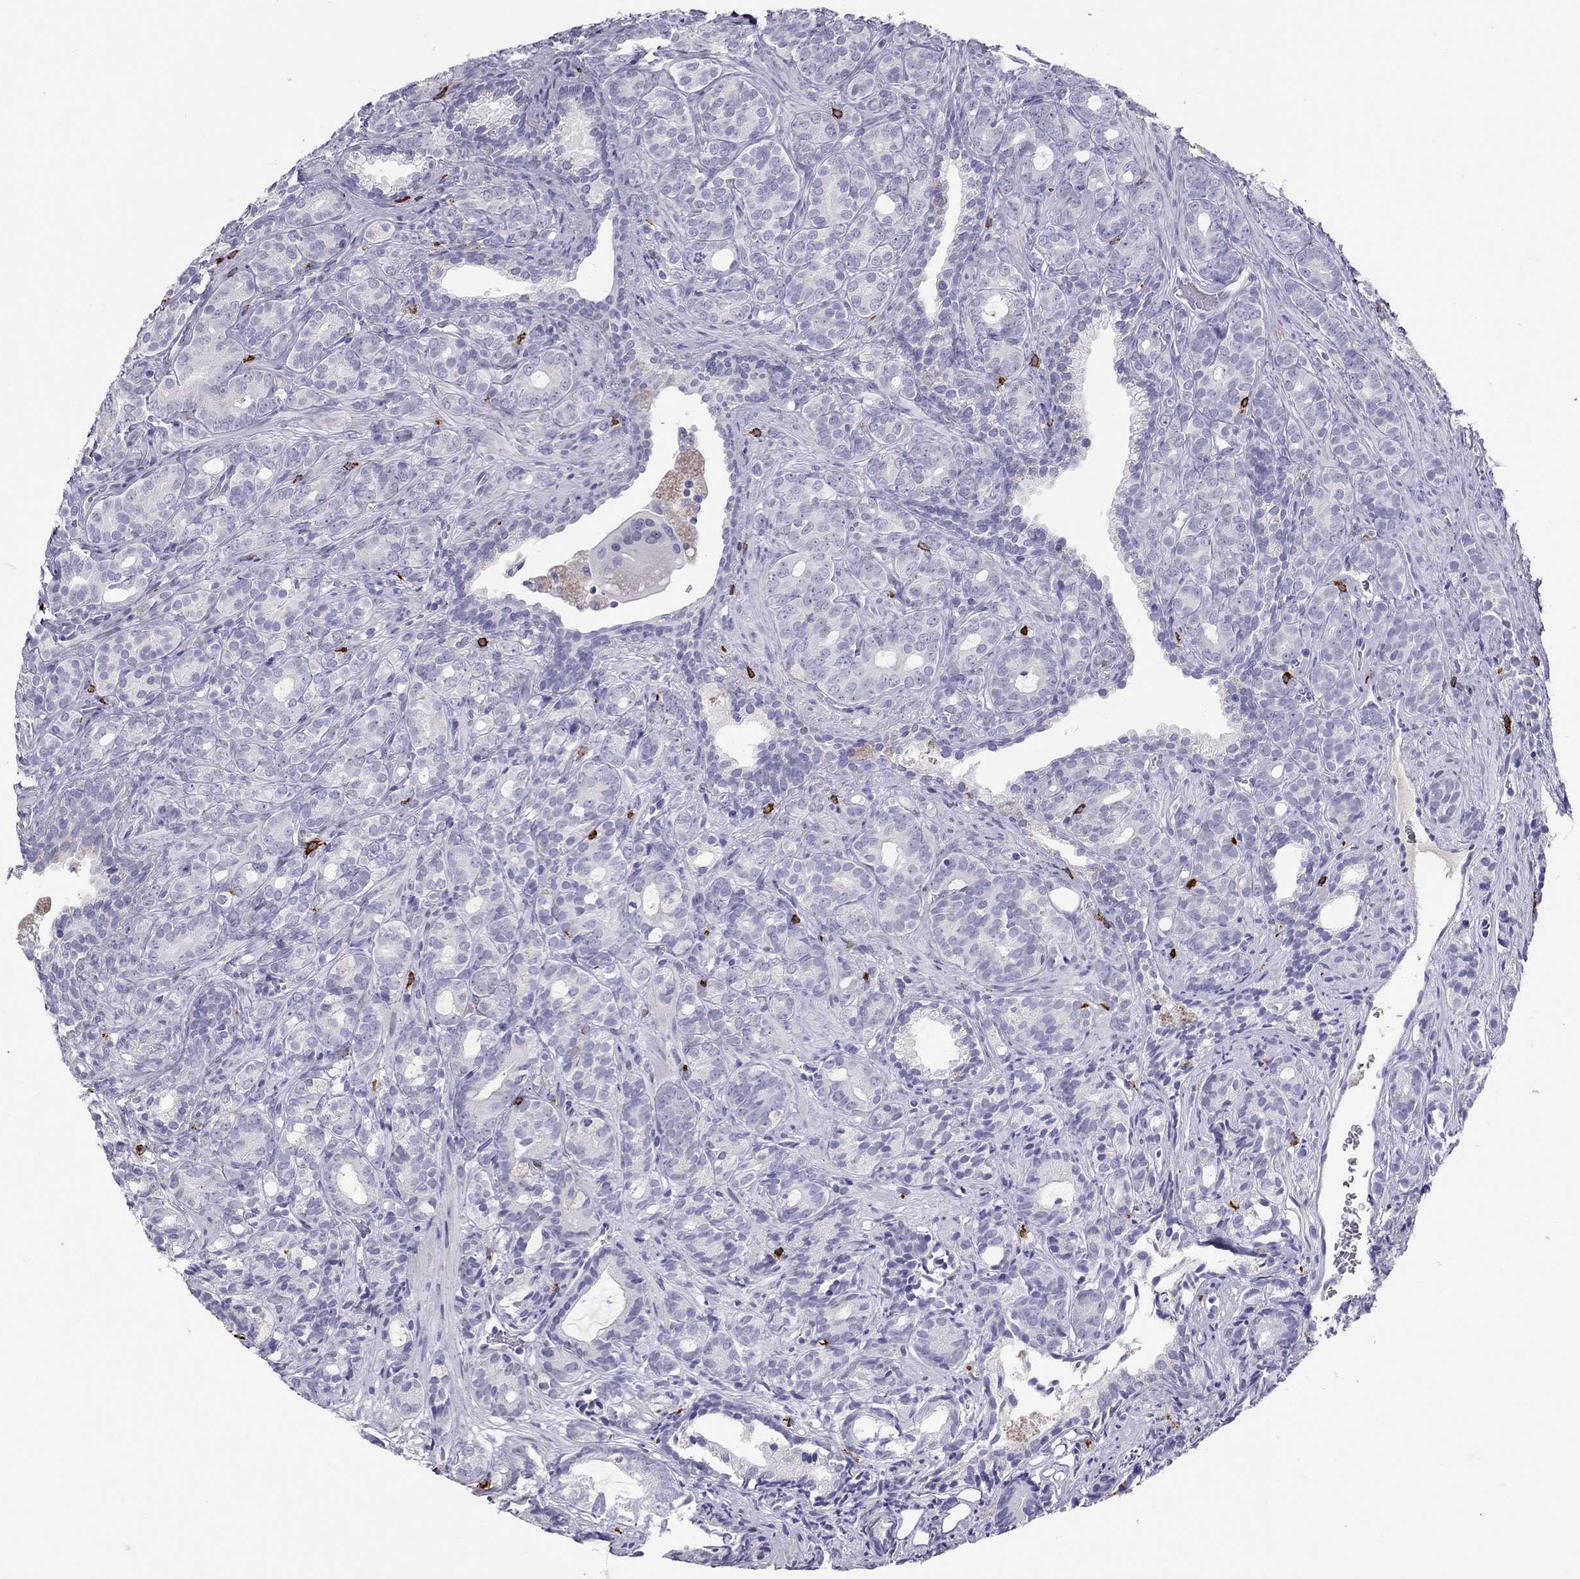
{"staining": {"intensity": "negative", "quantity": "none", "location": "none"}, "tissue": "prostate cancer", "cell_type": "Tumor cells", "image_type": "cancer", "snomed": [{"axis": "morphology", "description": "Adenocarcinoma, High grade"}, {"axis": "topography", "description": "Prostate"}], "caption": "Immunohistochemistry (IHC) image of human prostate cancer (adenocarcinoma (high-grade)) stained for a protein (brown), which shows no staining in tumor cells.", "gene": "IL17REL", "patient": {"sex": "male", "age": 84}}